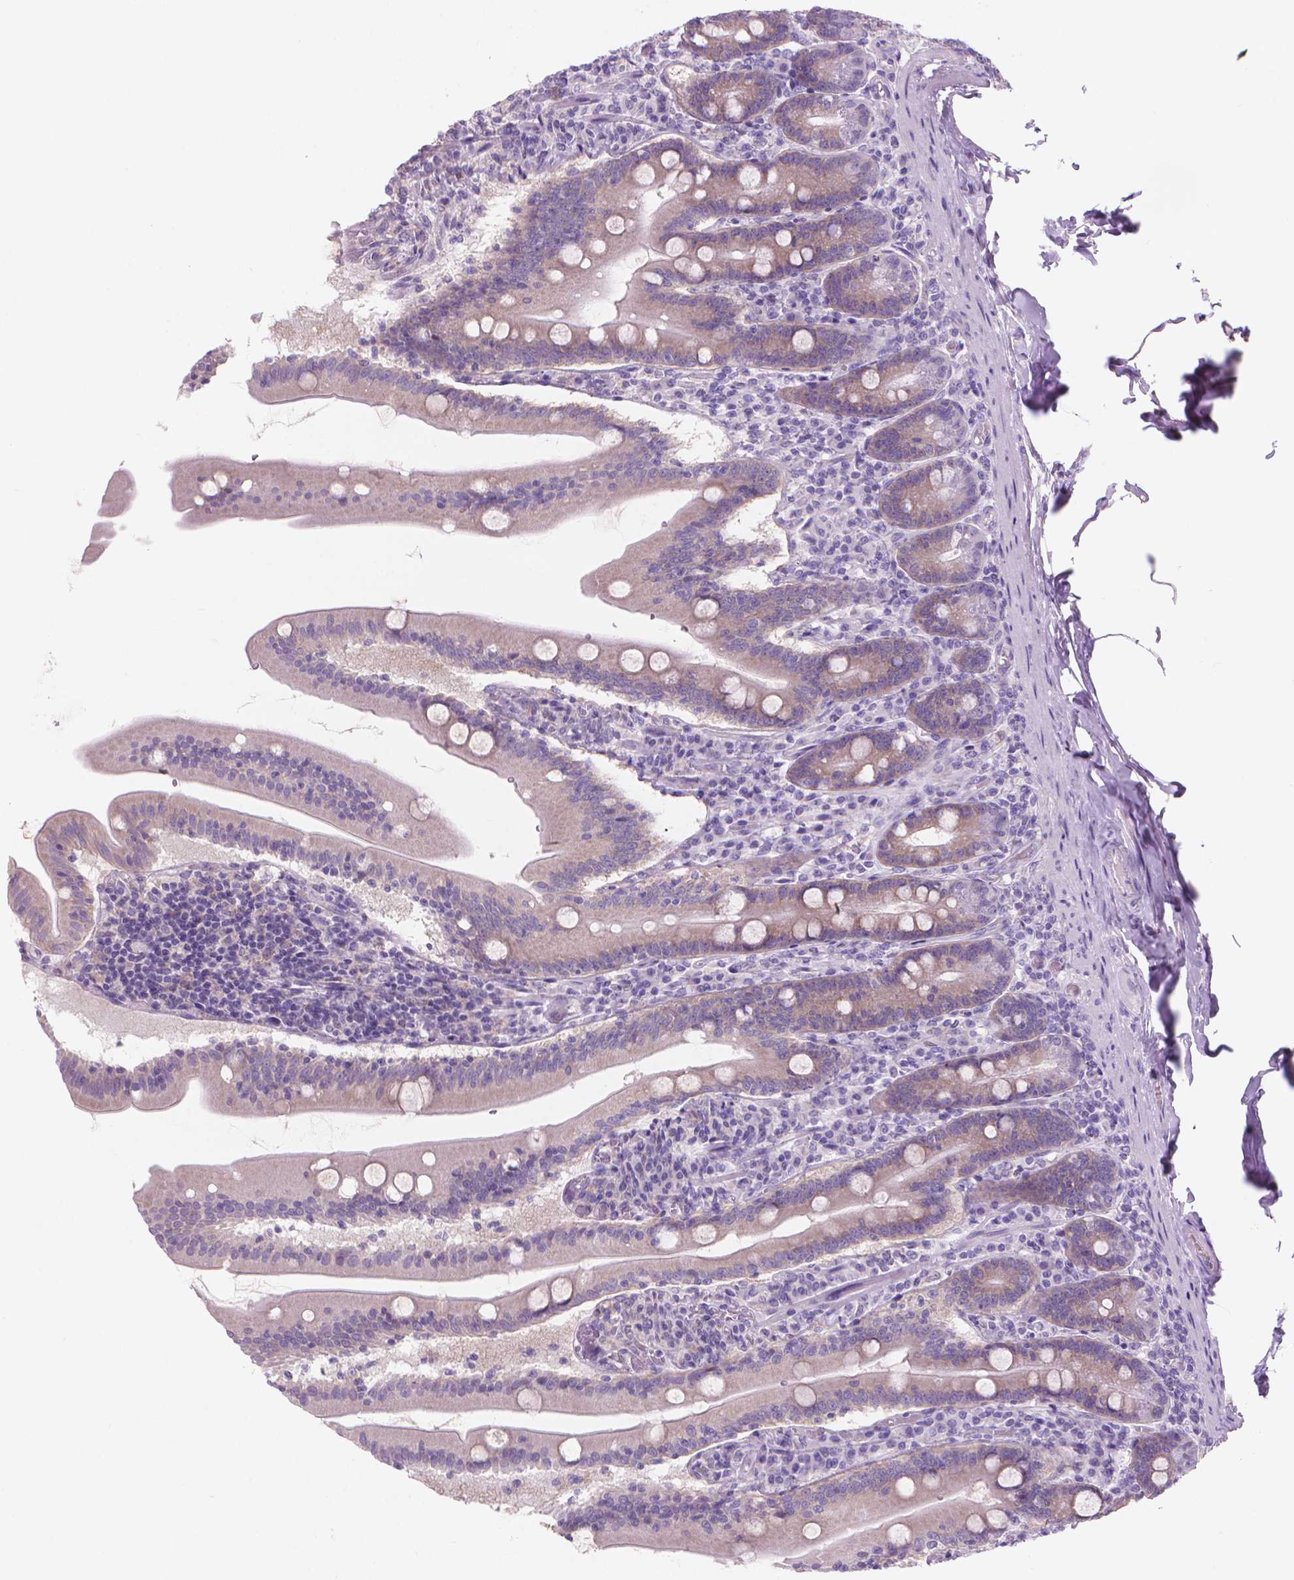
{"staining": {"intensity": "weak", "quantity": "25%-75%", "location": "cytoplasmic/membranous"}, "tissue": "small intestine", "cell_type": "Glandular cells", "image_type": "normal", "snomed": [{"axis": "morphology", "description": "Normal tissue, NOS"}, {"axis": "topography", "description": "Small intestine"}], "caption": "Immunohistochemical staining of unremarkable human small intestine displays 25%-75% levels of weak cytoplasmic/membranous protein expression in about 25%-75% of glandular cells.", "gene": "ENSG00000187186", "patient": {"sex": "male", "age": 37}}